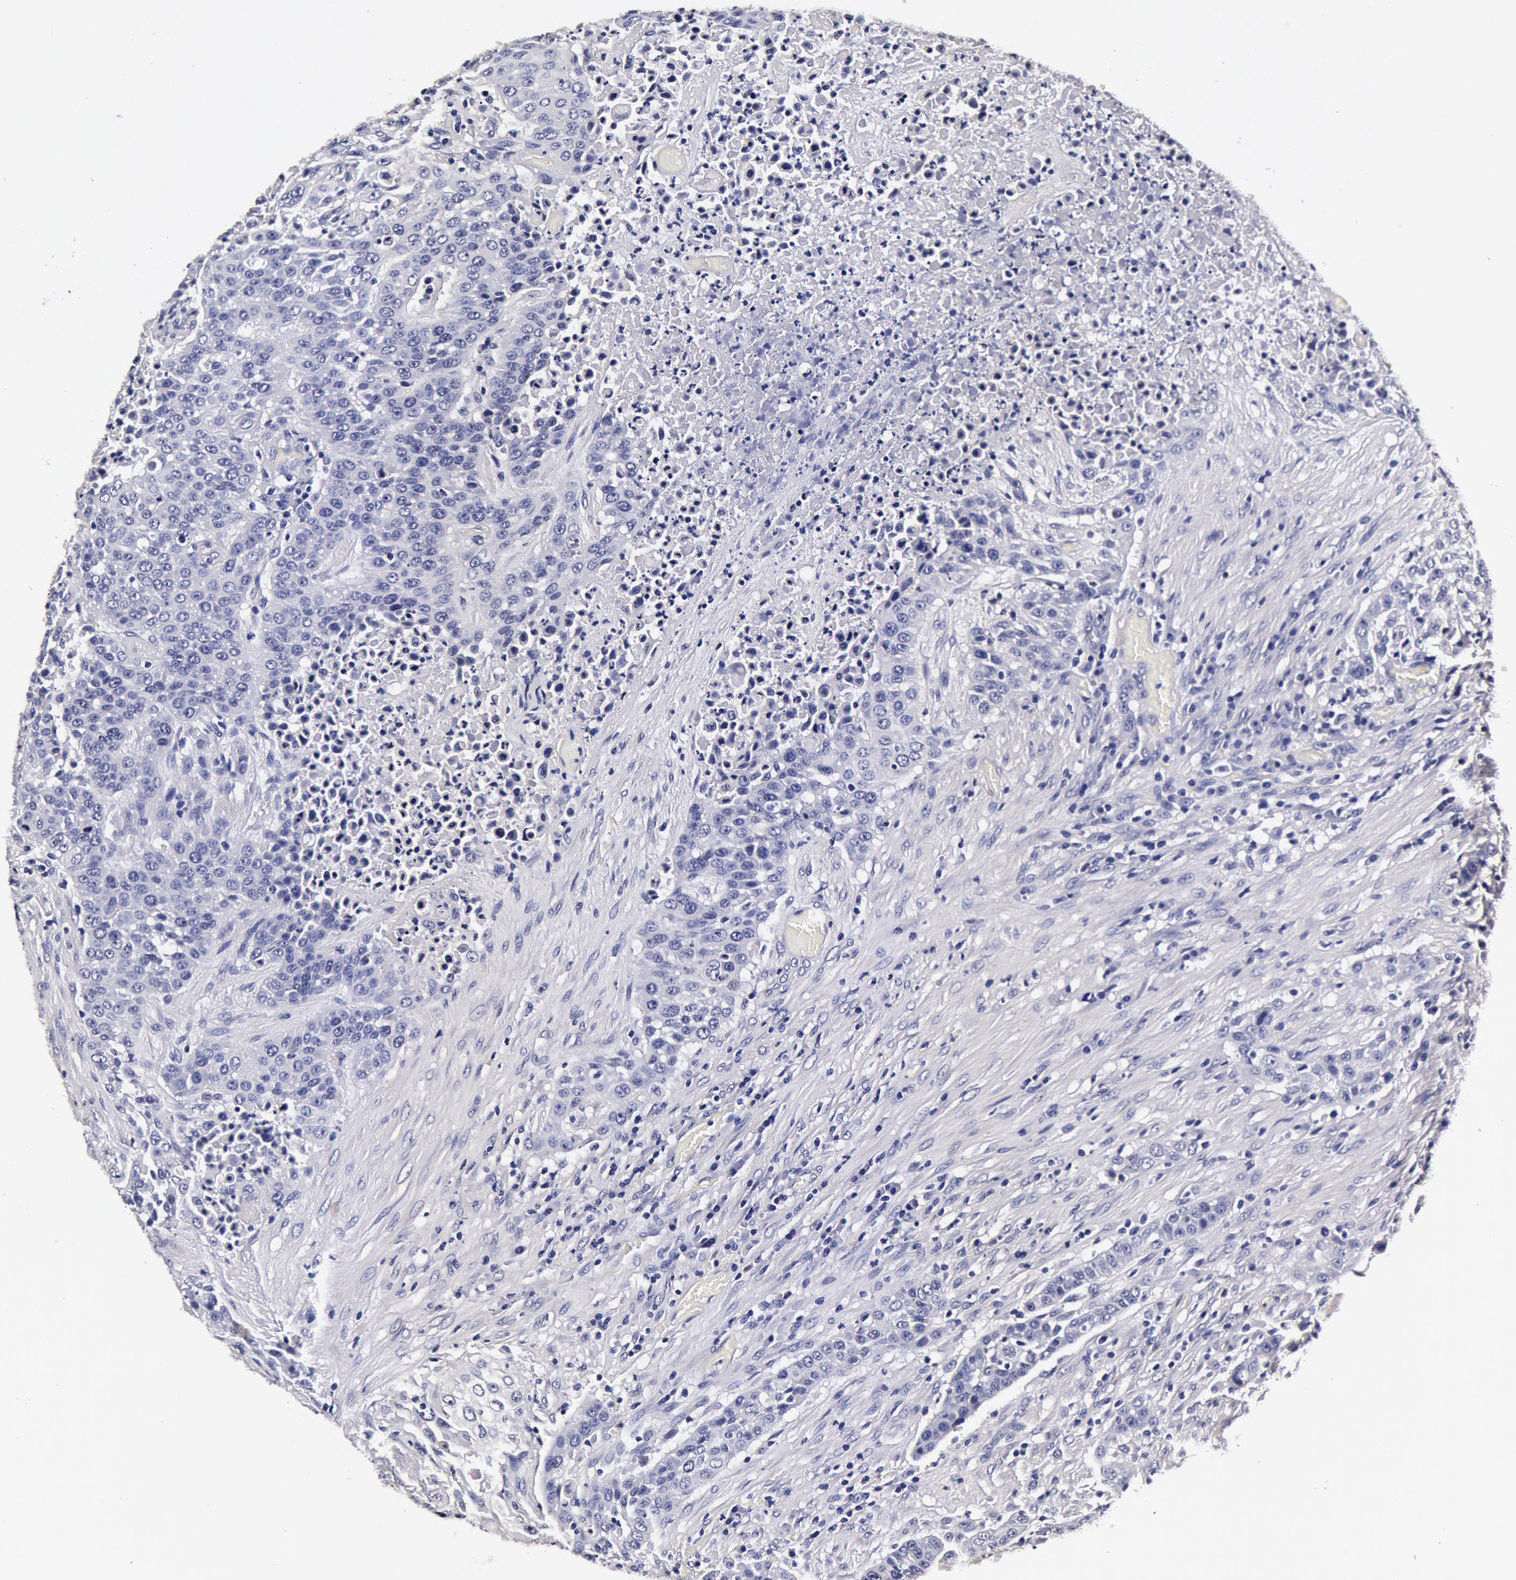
{"staining": {"intensity": "negative", "quantity": "none", "location": "none"}, "tissue": "urothelial cancer", "cell_type": "Tumor cells", "image_type": "cancer", "snomed": [{"axis": "morphology", "description": "Urothelial carcinoma, High grade"}, {"axis": "topography", "description": "Urinary bladder"}], "caption": "Tumor cells show no significant protein staining in high-grade urothelial carcinoma. (DAB (3,3'-diaminobenzidine) immunohistochemistry, high magnification).", "gene": "CCDC22", "patient": {"sex": "male", "age": 74}}